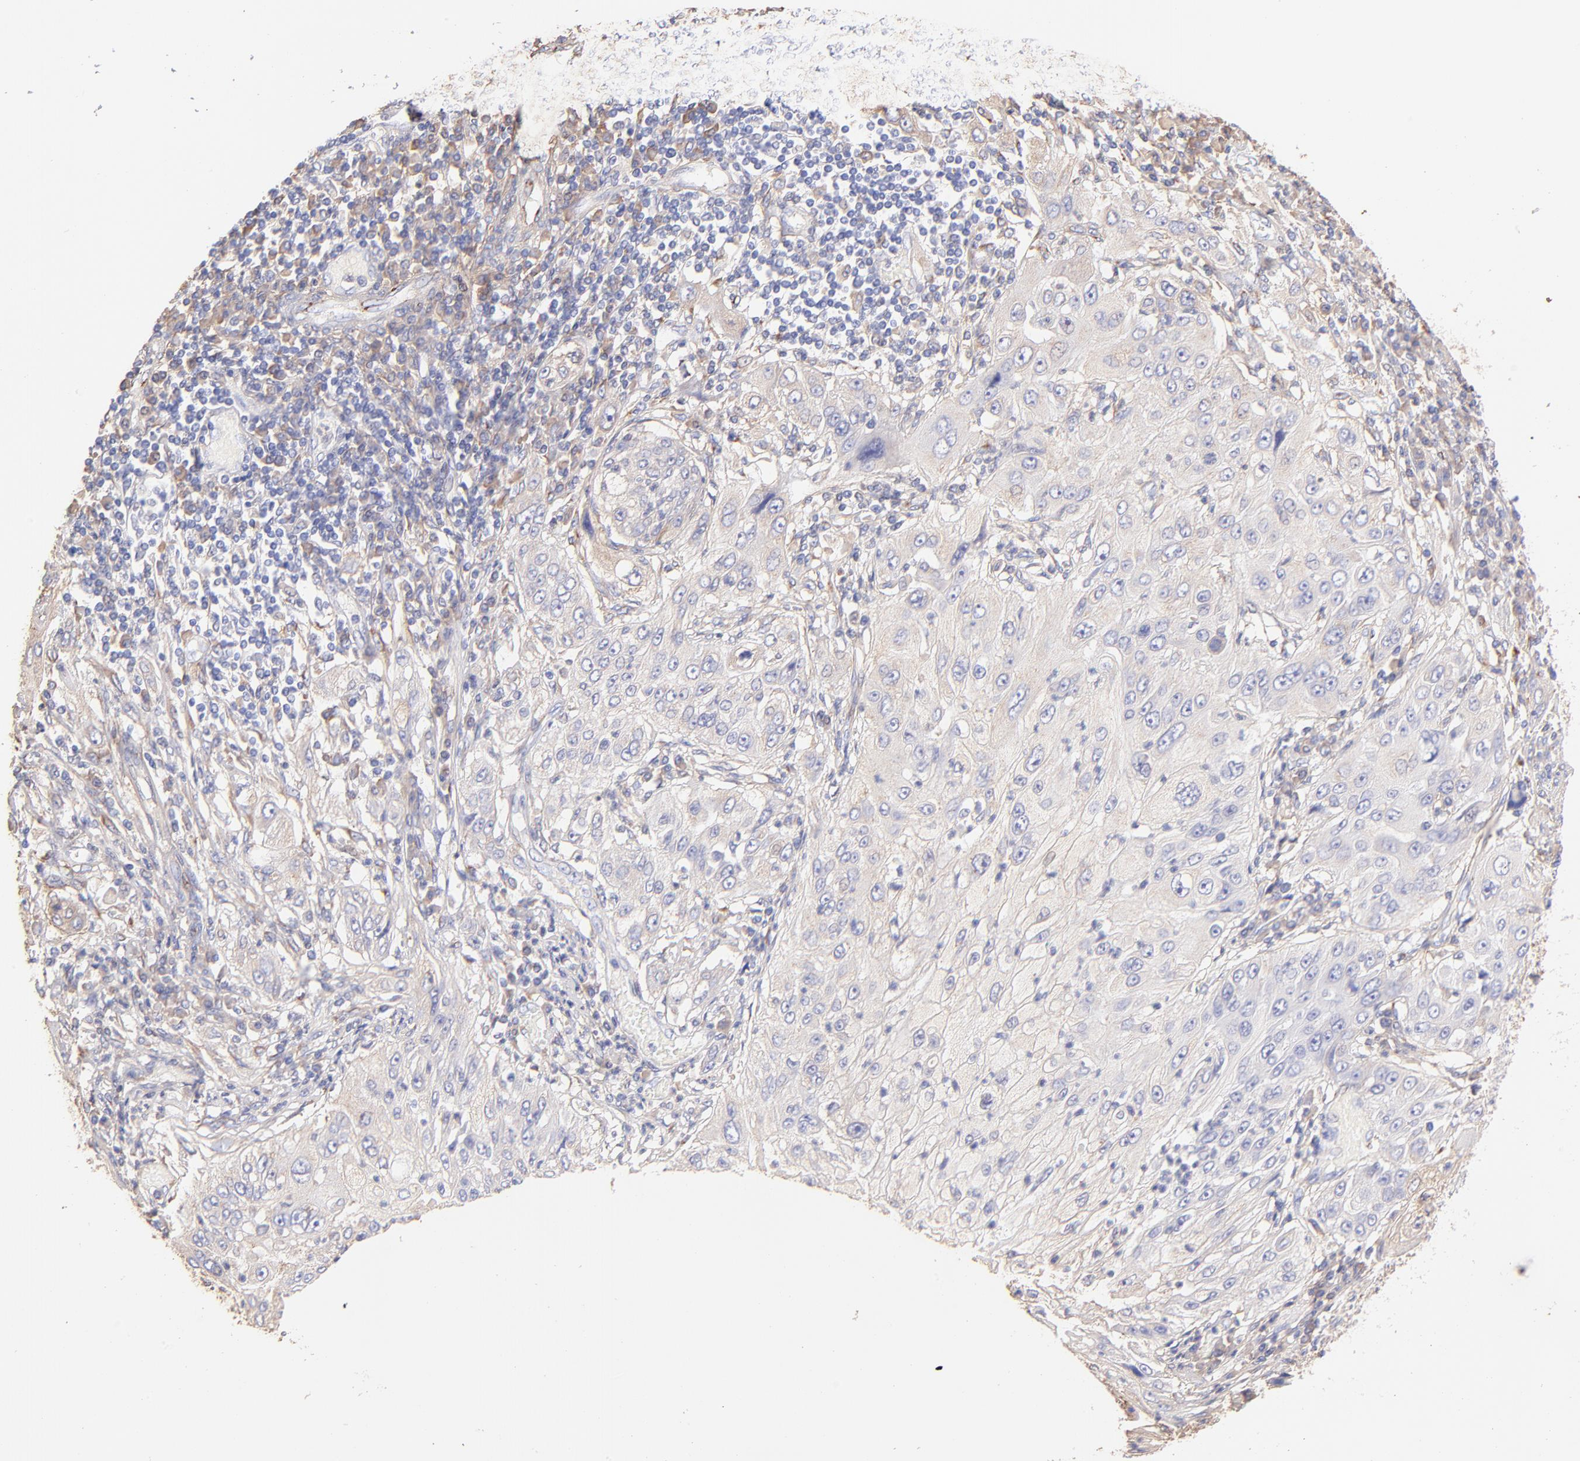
{"staining": {"intensity": "negative", "quantity": "none", "location": "none"}, "tissue": "lung cancer", "cell_type": "Tumor cells", "image_type": "cancer", "snomed": [{"axis": "morphology", "description": "Inflammation, NOS"}, {"axis": "morphology", "description": "Squamous cell carcinoma, NOS"}, {"axis": "topography", "description": "Lymph node"}, {"axis": "topography", "description": "Soft tissue"}, {"axis": "topography", "description": "Lung"}], "caption": "The micrograph shows no staining of tumor cells in squamous cell carcinoma (lung).", "gene": "BGN", "patient": {"sex": "male", "age": 66}}